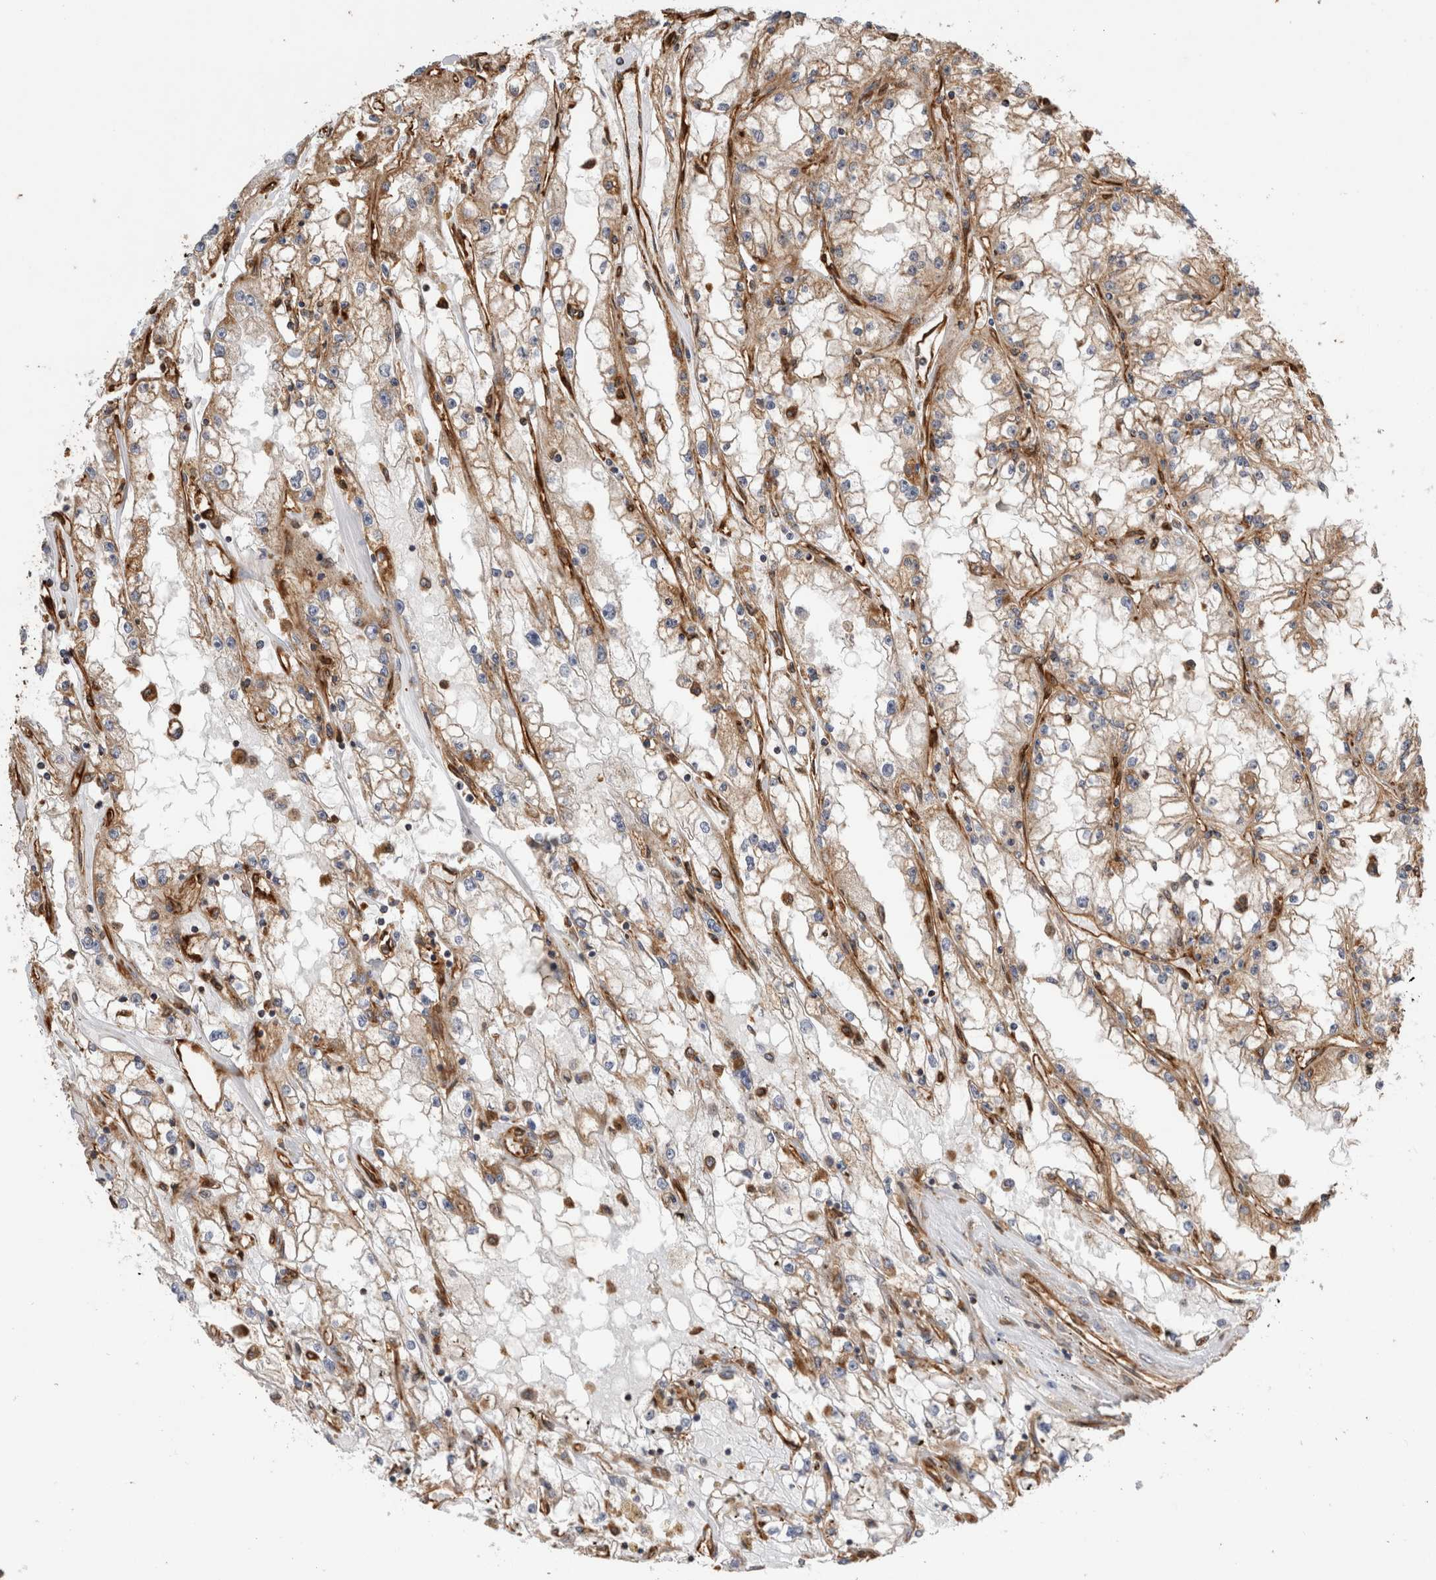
{"staining": {"intensity": "moderate", "quantity": "<25%", "location": "cytoplasmic/membranous"}, "tissue": "renal cancer", "cell_type": "Tumor cells", "image_type": "cancer", "snomed": [{"axis": "morphology", "description": "Adenocarcinoma, NOS"}, {"axis": "topography", "description": "Kidney"}], "caption": "A low amount of moderate cytoplasmic/membranous expression is present in approximately <25% of tumor cells in renal cancer (adenocarcinoma) tissue. (DAB (3,3'-diaminobenzidine) IHC, brown staining for protein, blue staining for nuclei).", "gene": "ZNF397", "patient": {"sex": "male", "age": 56}}